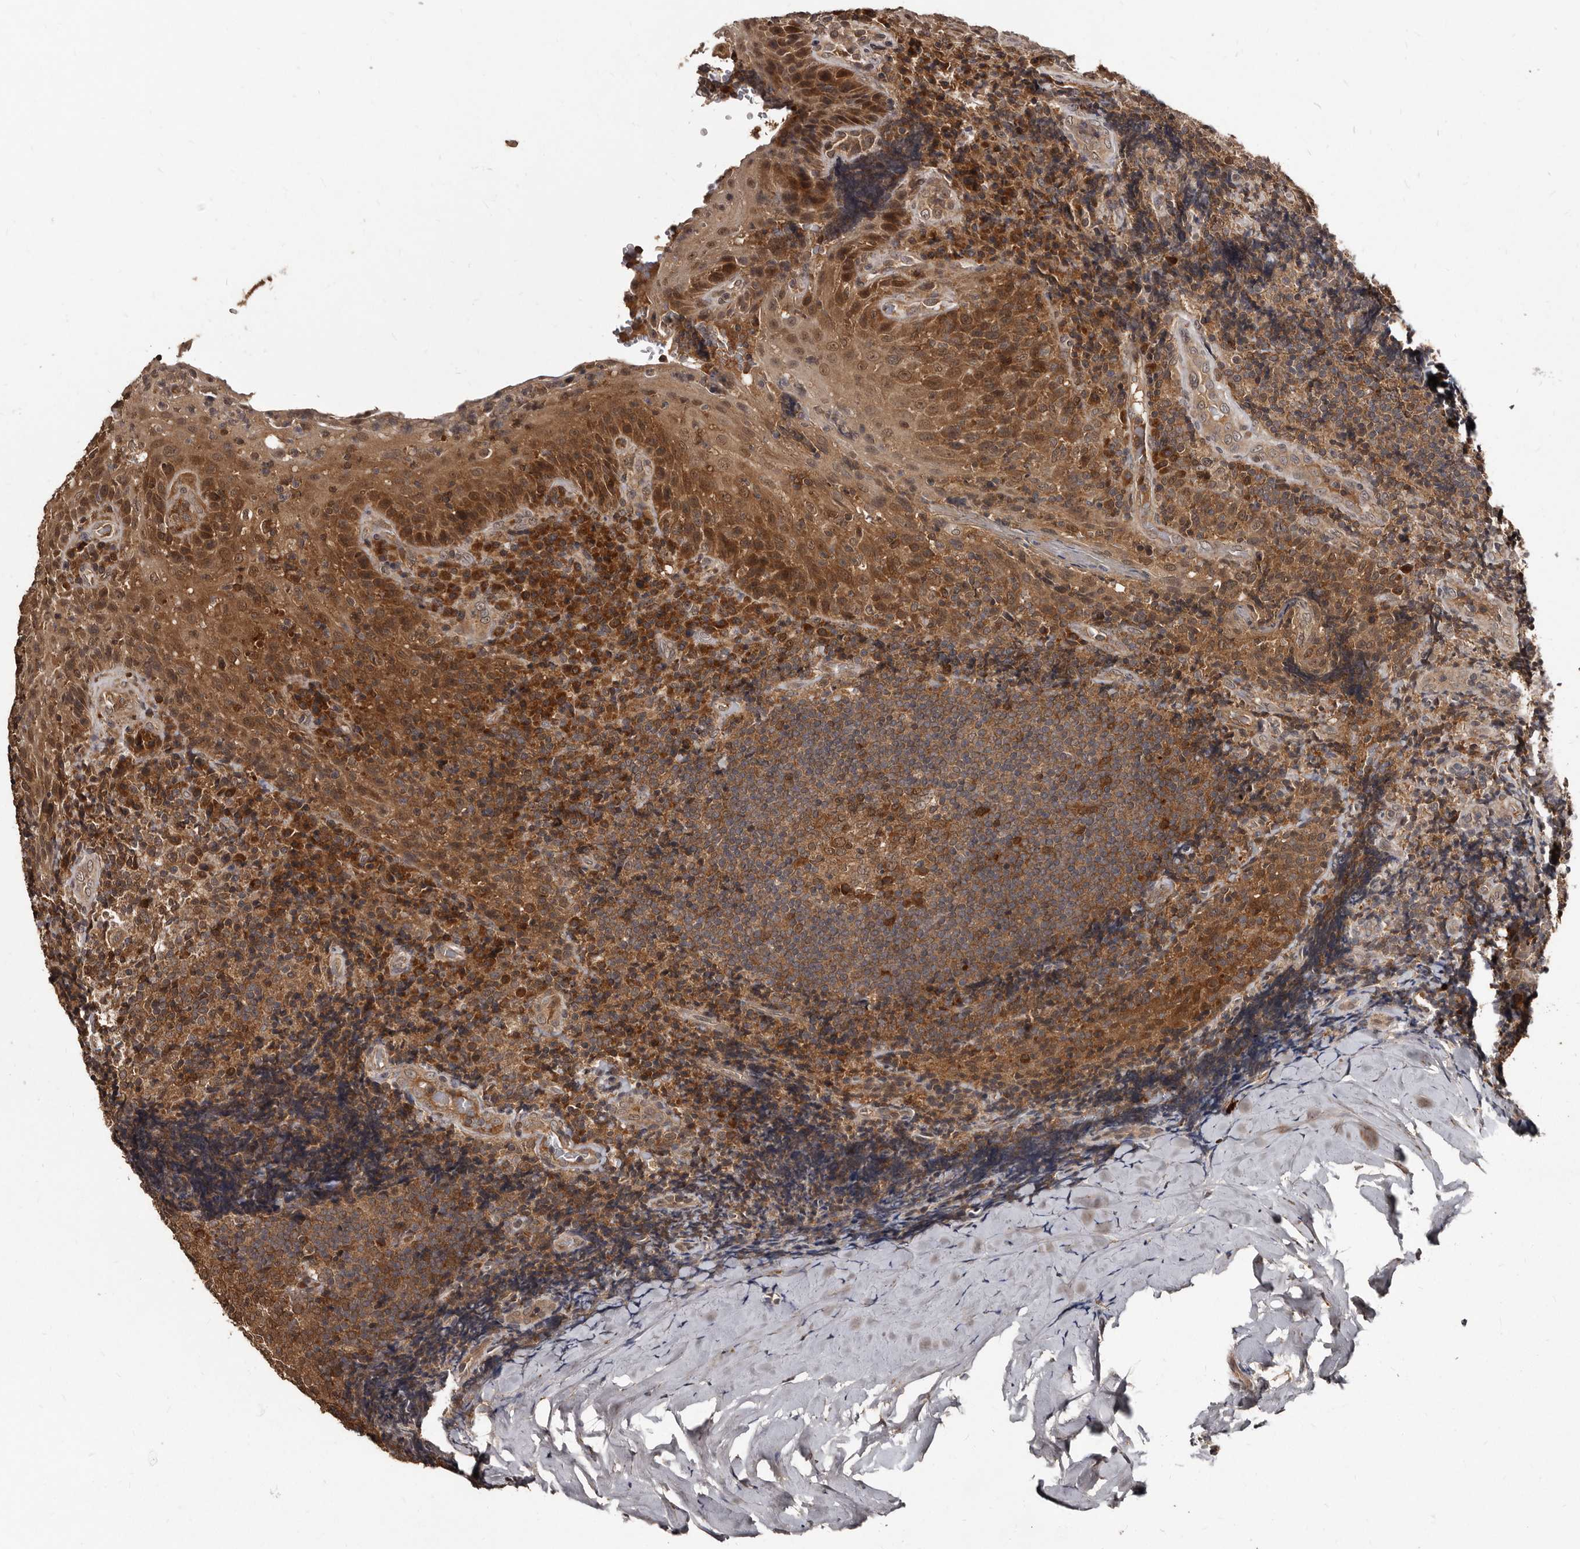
{"staining": {"intensity": "moderate", "quantity": ">75%", "location": "cytoplasmic/membranous"}, "tissue": "tonsil", "cell_type": "Germinal center cells", "image_type": "normal", "snomed": [{"axis": "morphology", "description": "Normal tissue, NOS"}, {"axis": "topography", "description": "Tonsil"}], "caption": "Benign tonsil was stained to show a protein in brown. There is medium levels of moderate cytoplasmic/membranous positivity in about >75% of germinal center cells. The protein of interest is shown in brown color, while the nuclei are stained blue.", "gene": "PMVK", "patient": {"sex": "male", "age": 37}}